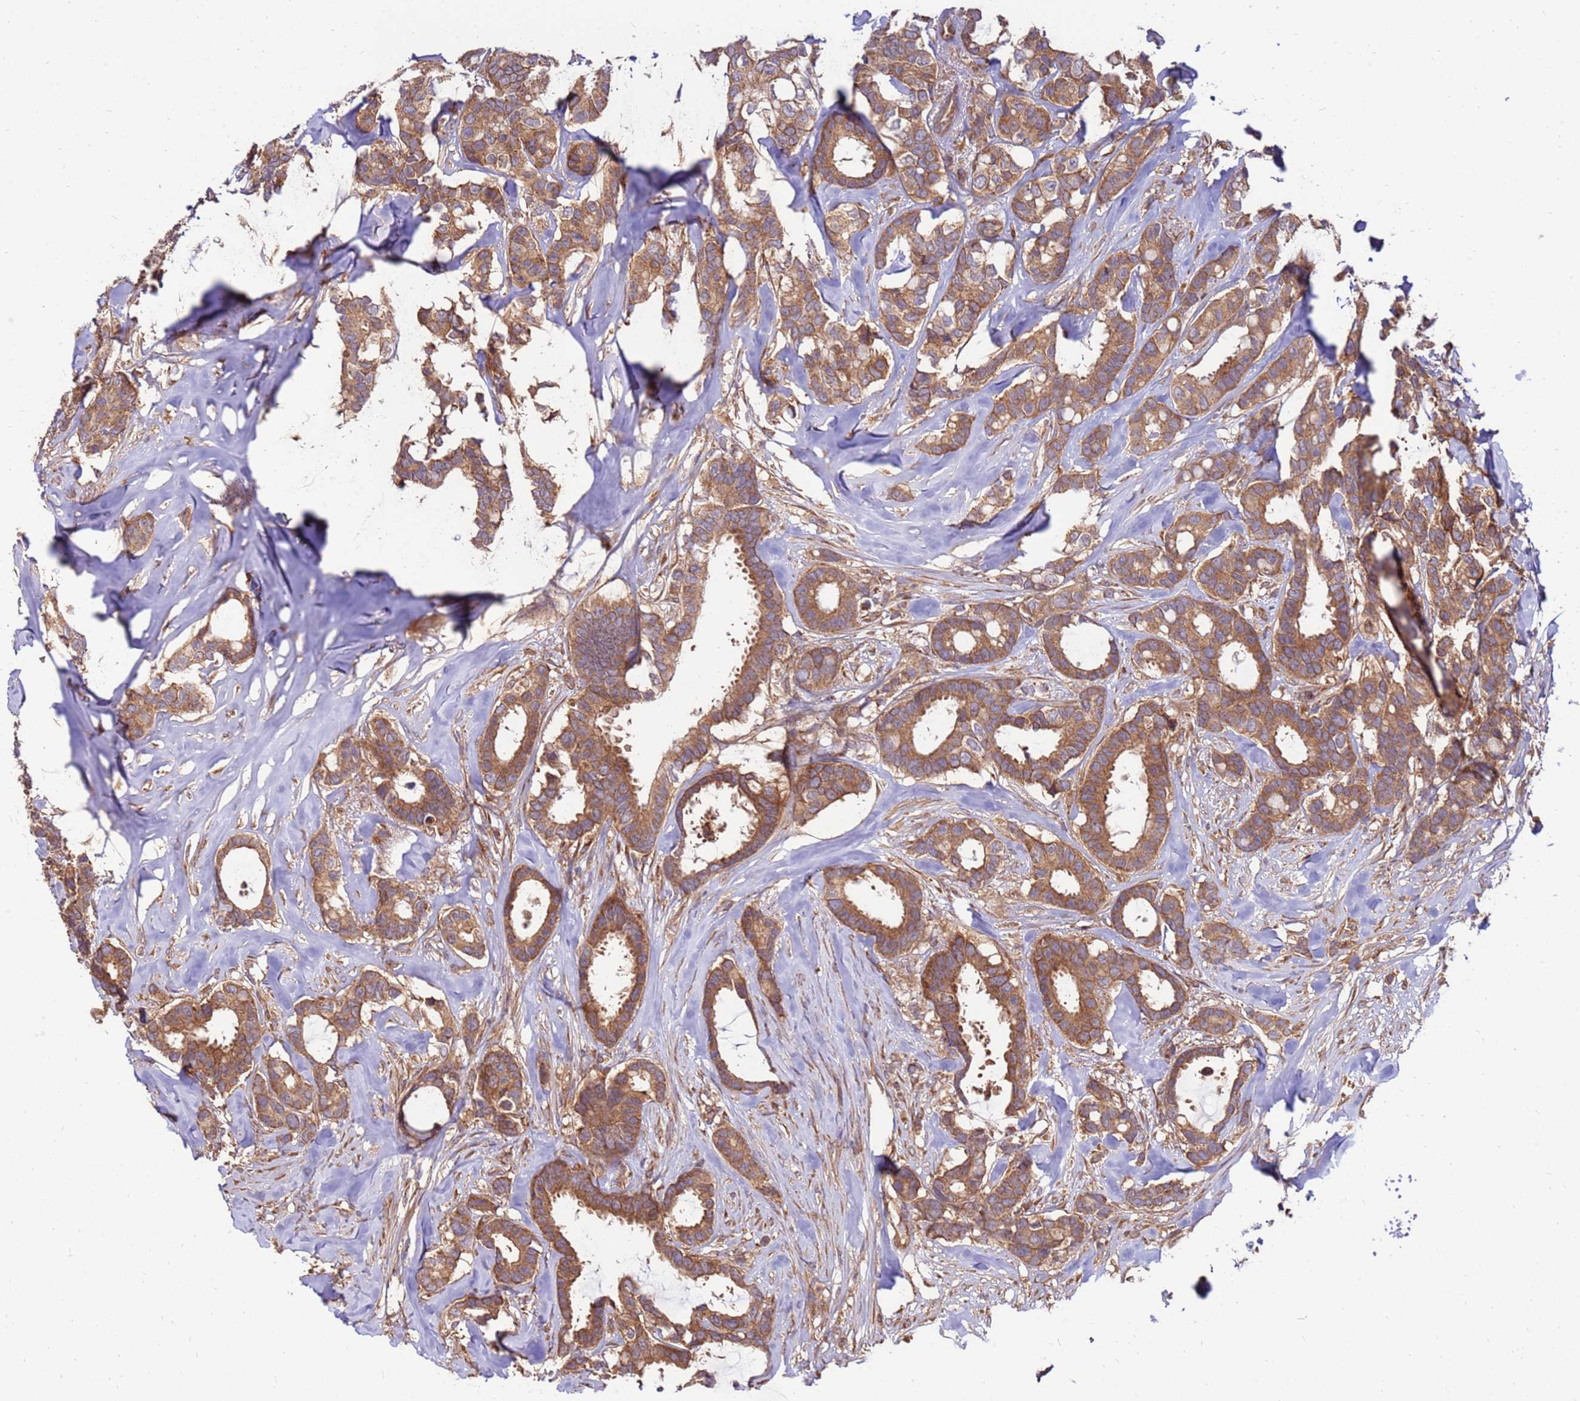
{"staining": {"intensity": "moderate", "quantity": ">75%", "location": "cytoplasmic/membranous"}, "tissue": "breast cancer", "cell_type": "Tumor cells", "image_type": "cancer", "snomed": [{"axis": "morphology", "description": "Duct carcinoma"}, {"axis": "topography", "description": "Breast"}], "caption": "Immunohistochemical staining of human invasive ductal carcinoma (breast) displays medium levels of moderate cytoplasmic/membranous protein positivity in about >75% of tumor cells.", "gene": "SLC44A5", "patient": {"sex": "female", "age": 87}}